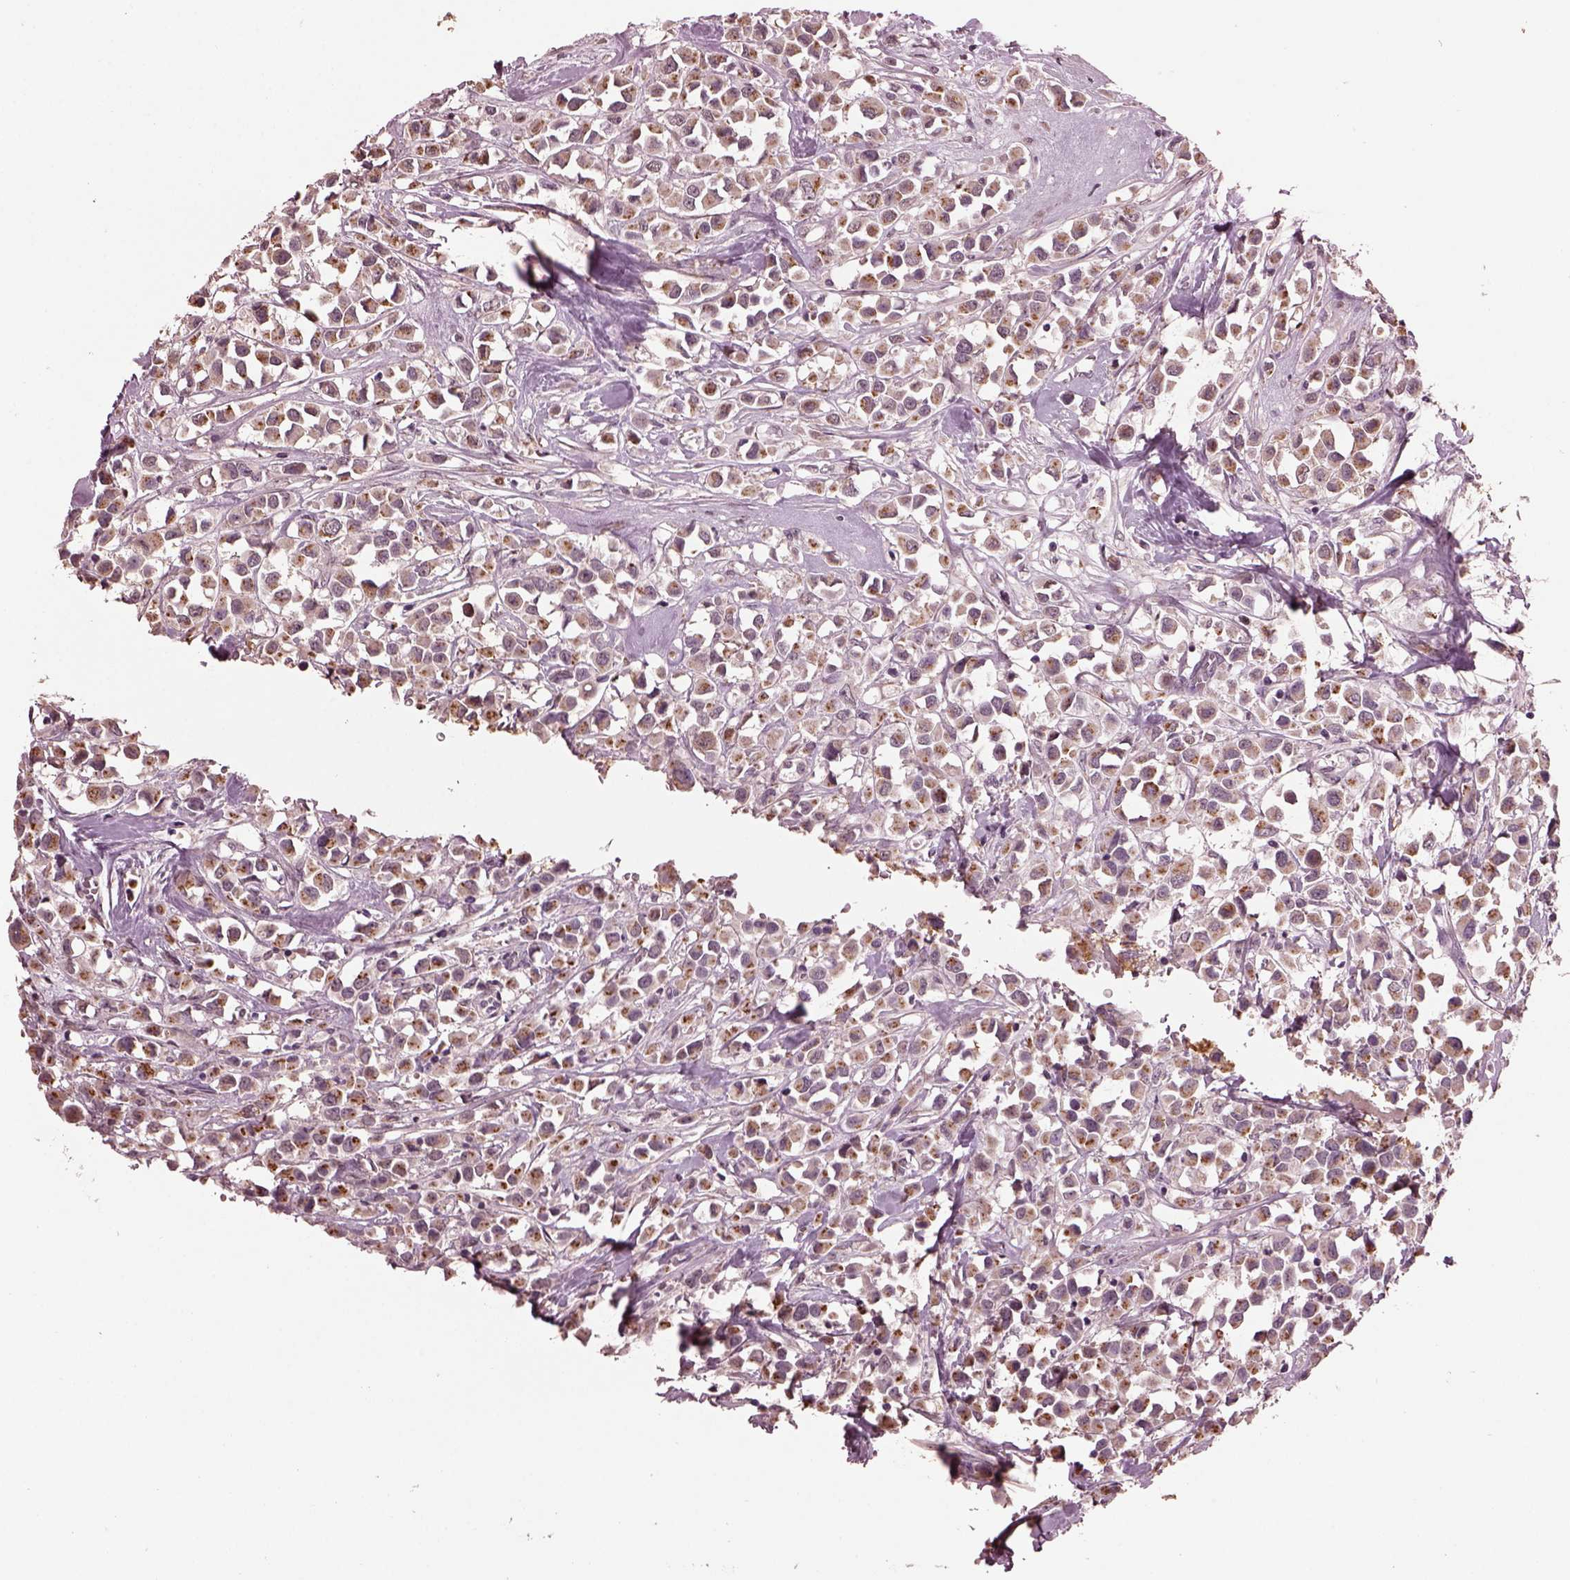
{"staining": {"intensity": "moderate", "quantity": ">75%", "location": "cytoplasmic/membranous"}, "tissue": "breast cancer", "cell_type": "Tumor cells", "image_type": "cancer", "snomed": [{"axis": "morphology", "description": "Duct carcinoma"}, {"axis": "topography", "description": "Breast"}], "caption": "Moderate cytoplasmic/membranous staining for a protein is identified in approximately >75% of tumor cells of breast intraductal carcinoma using immunohistochemistry.", "gene": "IL18RAP", "patient": {"sex": "female", "age": 61}}